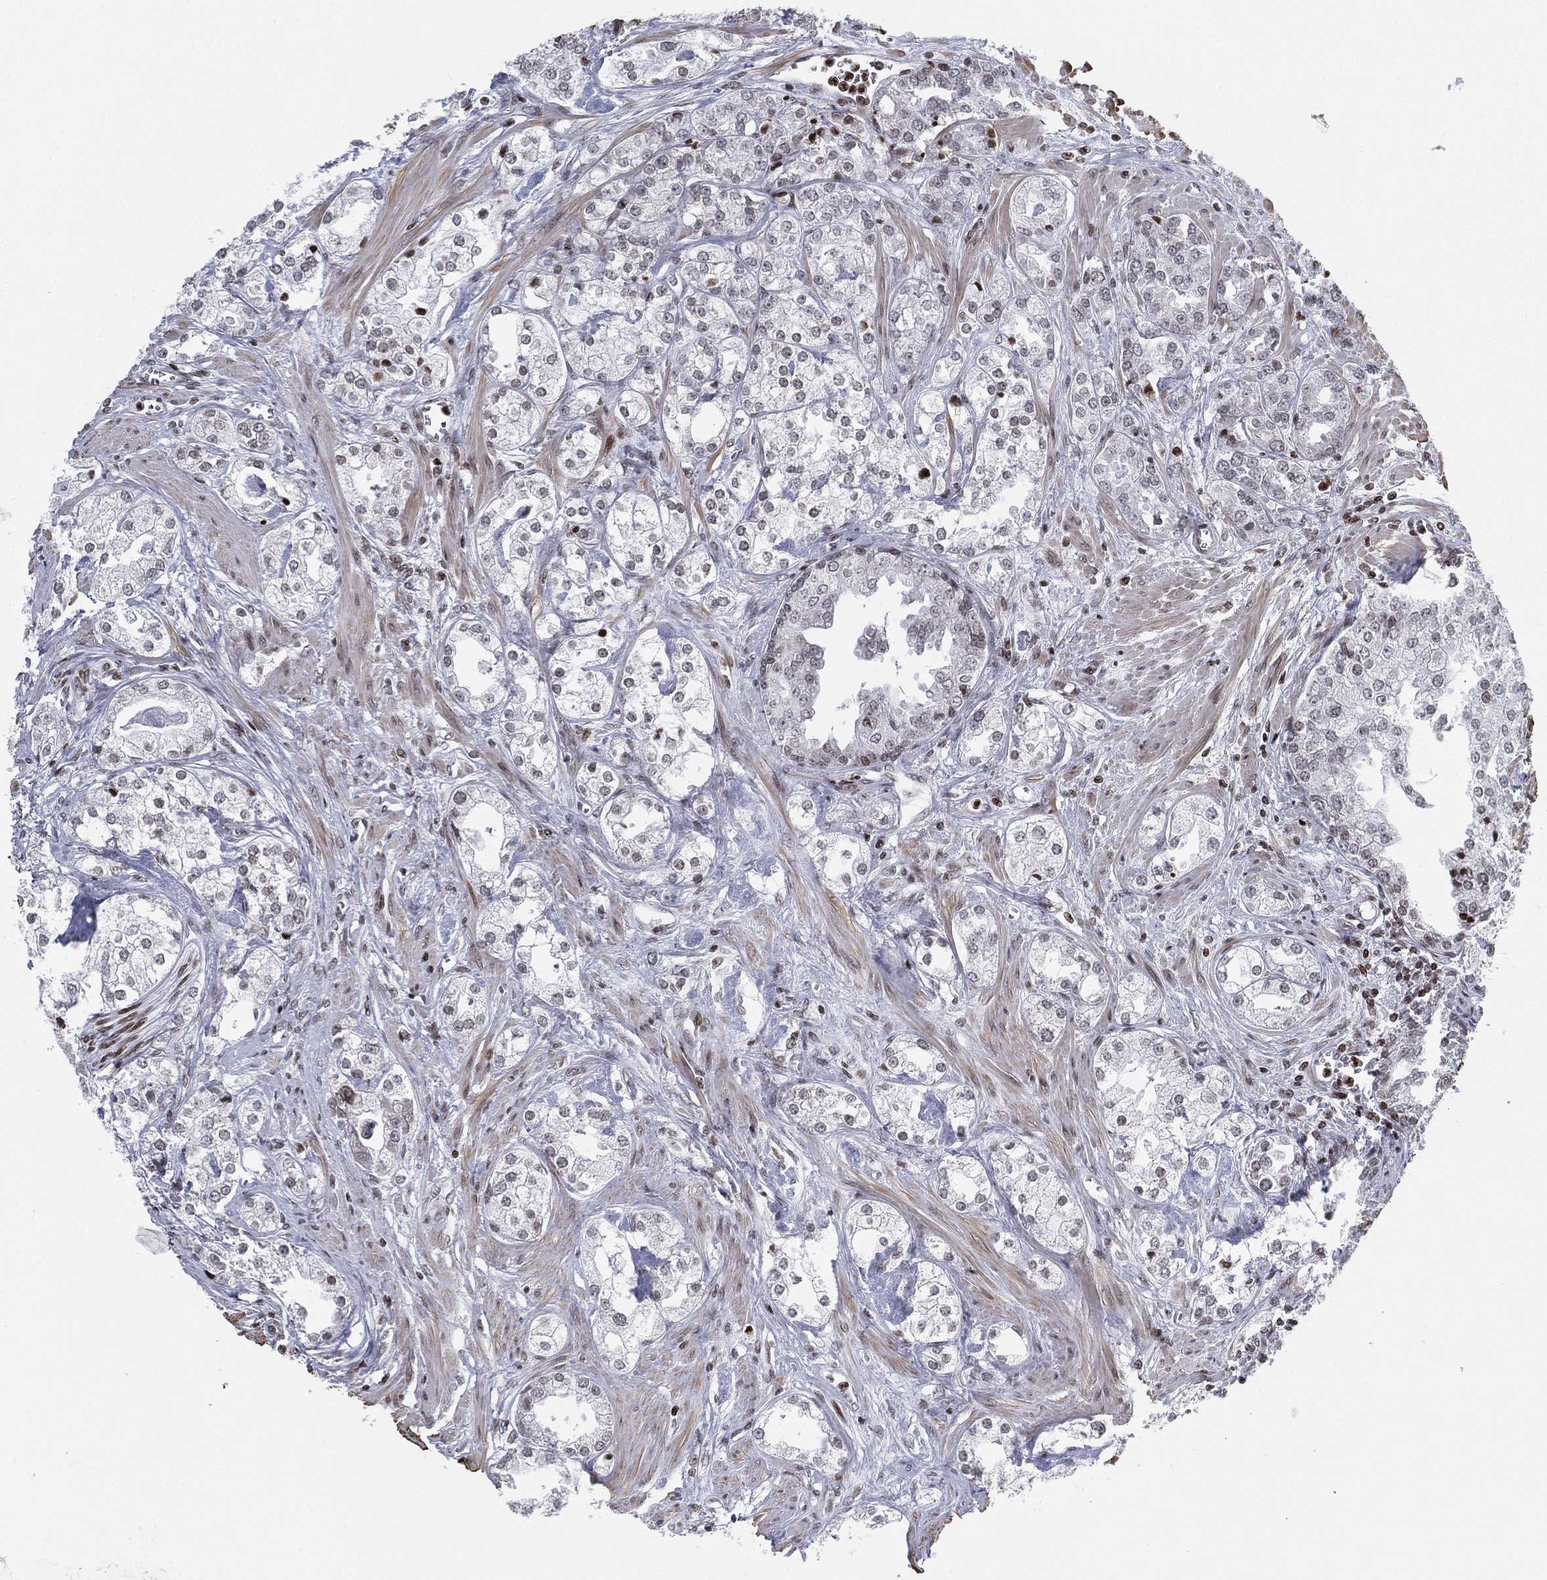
{"staining": {"intensity": "moderate", "quantity": "25%-75%", "location": "nuclear"}, "tissue": "prostate cancer", "cell_type": "Tumor cells", "image_type": "cancer", "snomed": [{"axis": "morphology", "description": "Adenocarcinoma, NOS"}, {"axis": "topography", "description": "Prostate and seminal vesicle, NOS"}, {"axis": "topography", "description": "Prostate"}], "caption": "Immunohistochemical staining of prostate cancer demonstrates medium levels of moderate nuclear expression in about 25%-75% of tumor cells.", "gene": "MFSD14A", "patient": {"sex": "male", "age": 62}}